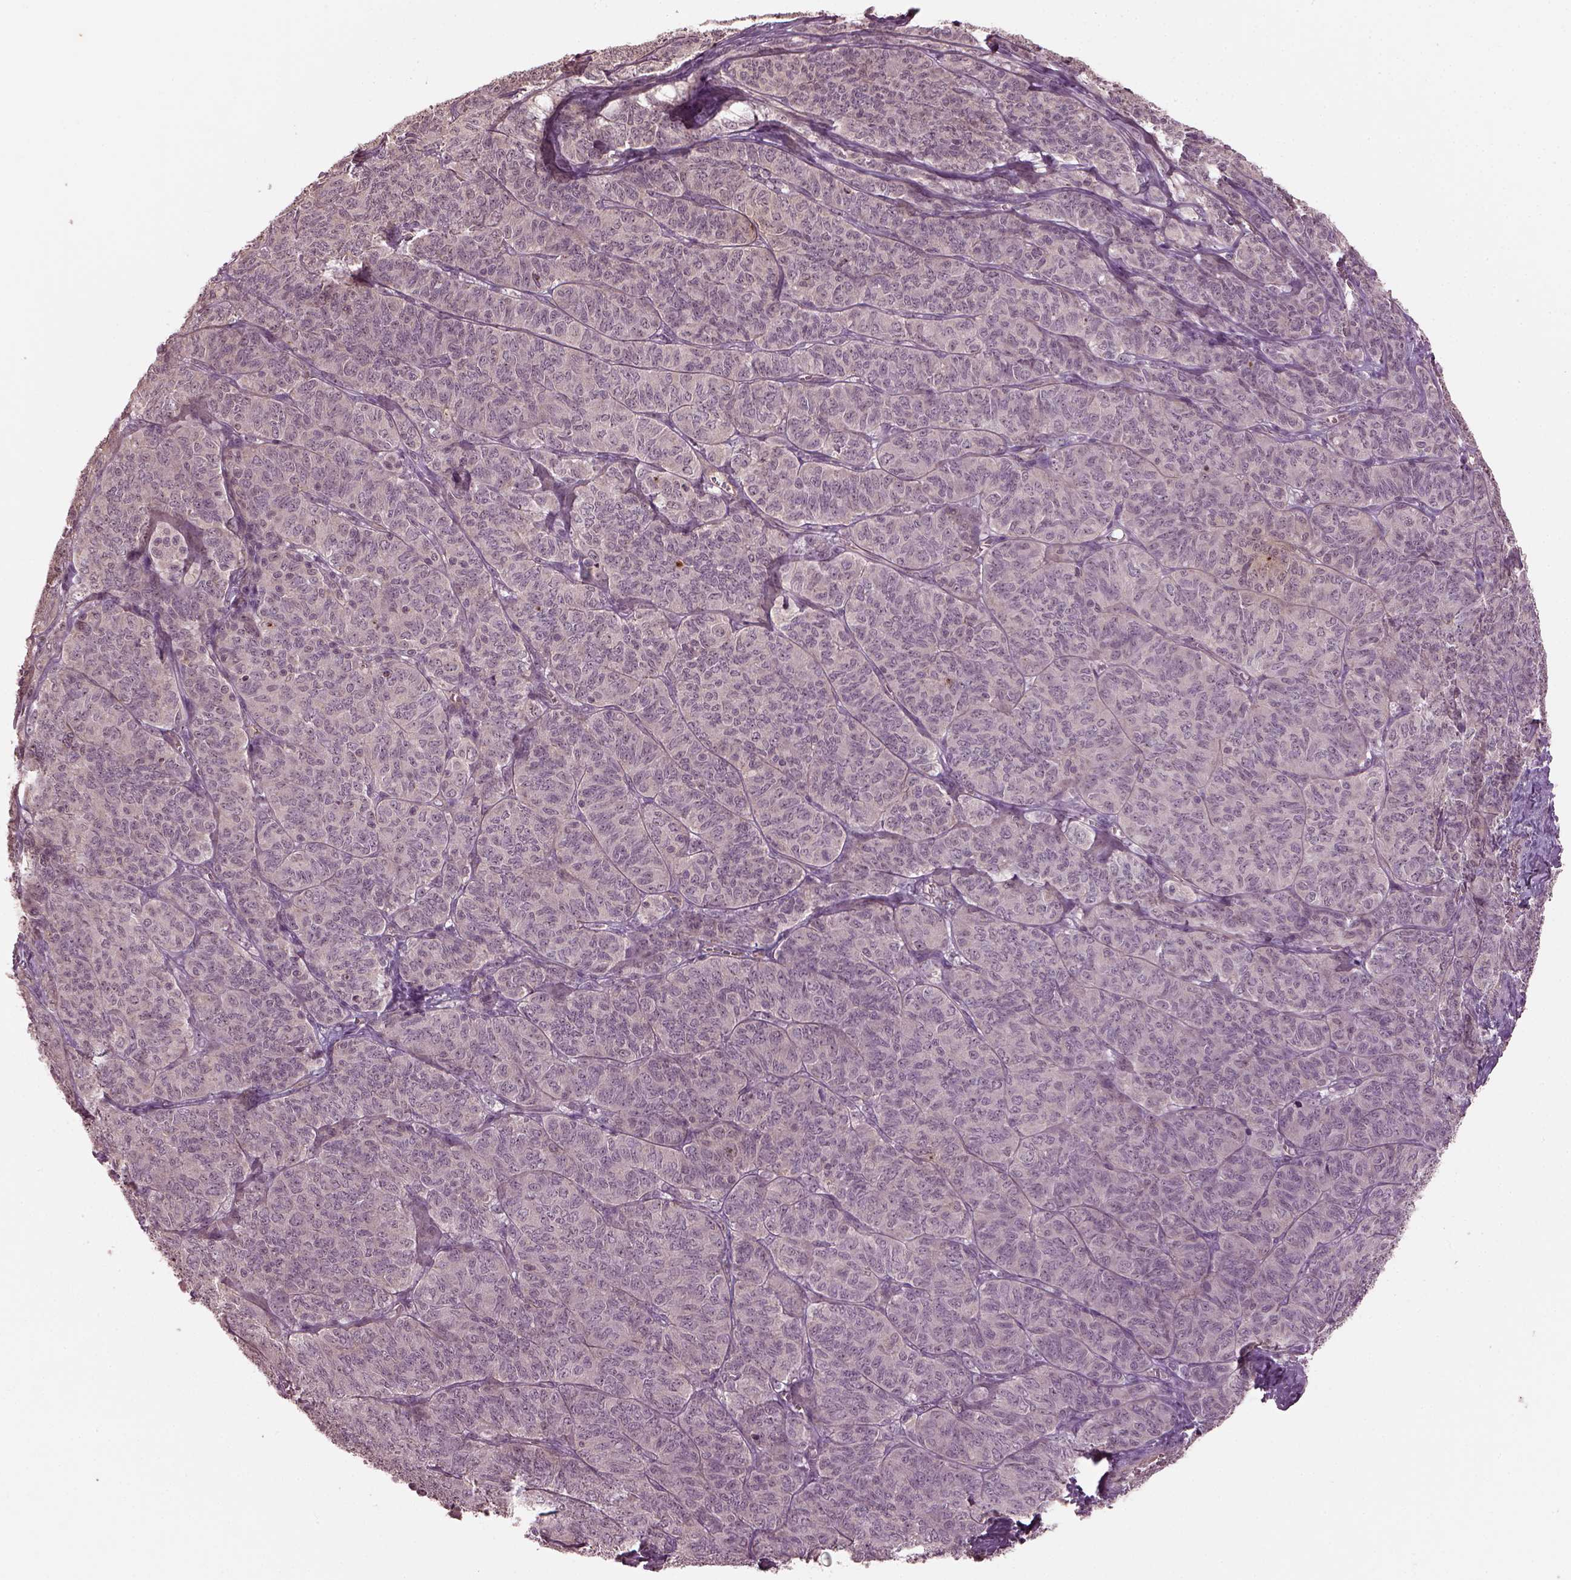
{"staining": {"intensity": "negative", "quantity": "none", "location": "none"}, "tissue": "ovarian cancer", "cell_type": "Tumor cells", "image_type": "cancer", "snomed": [{"axis": "morphology", "description": "Carcinoma, endometroid"}, {"axis": "topography", "description": "Ovary"}], "caption": "Ovarian cancer (endometroid carcinoma) was stained to show a protein in brown. There is no significant staining in tumor cells.", "gene": "GNRH1", "patient": {"sex": "female", "age": 80}}